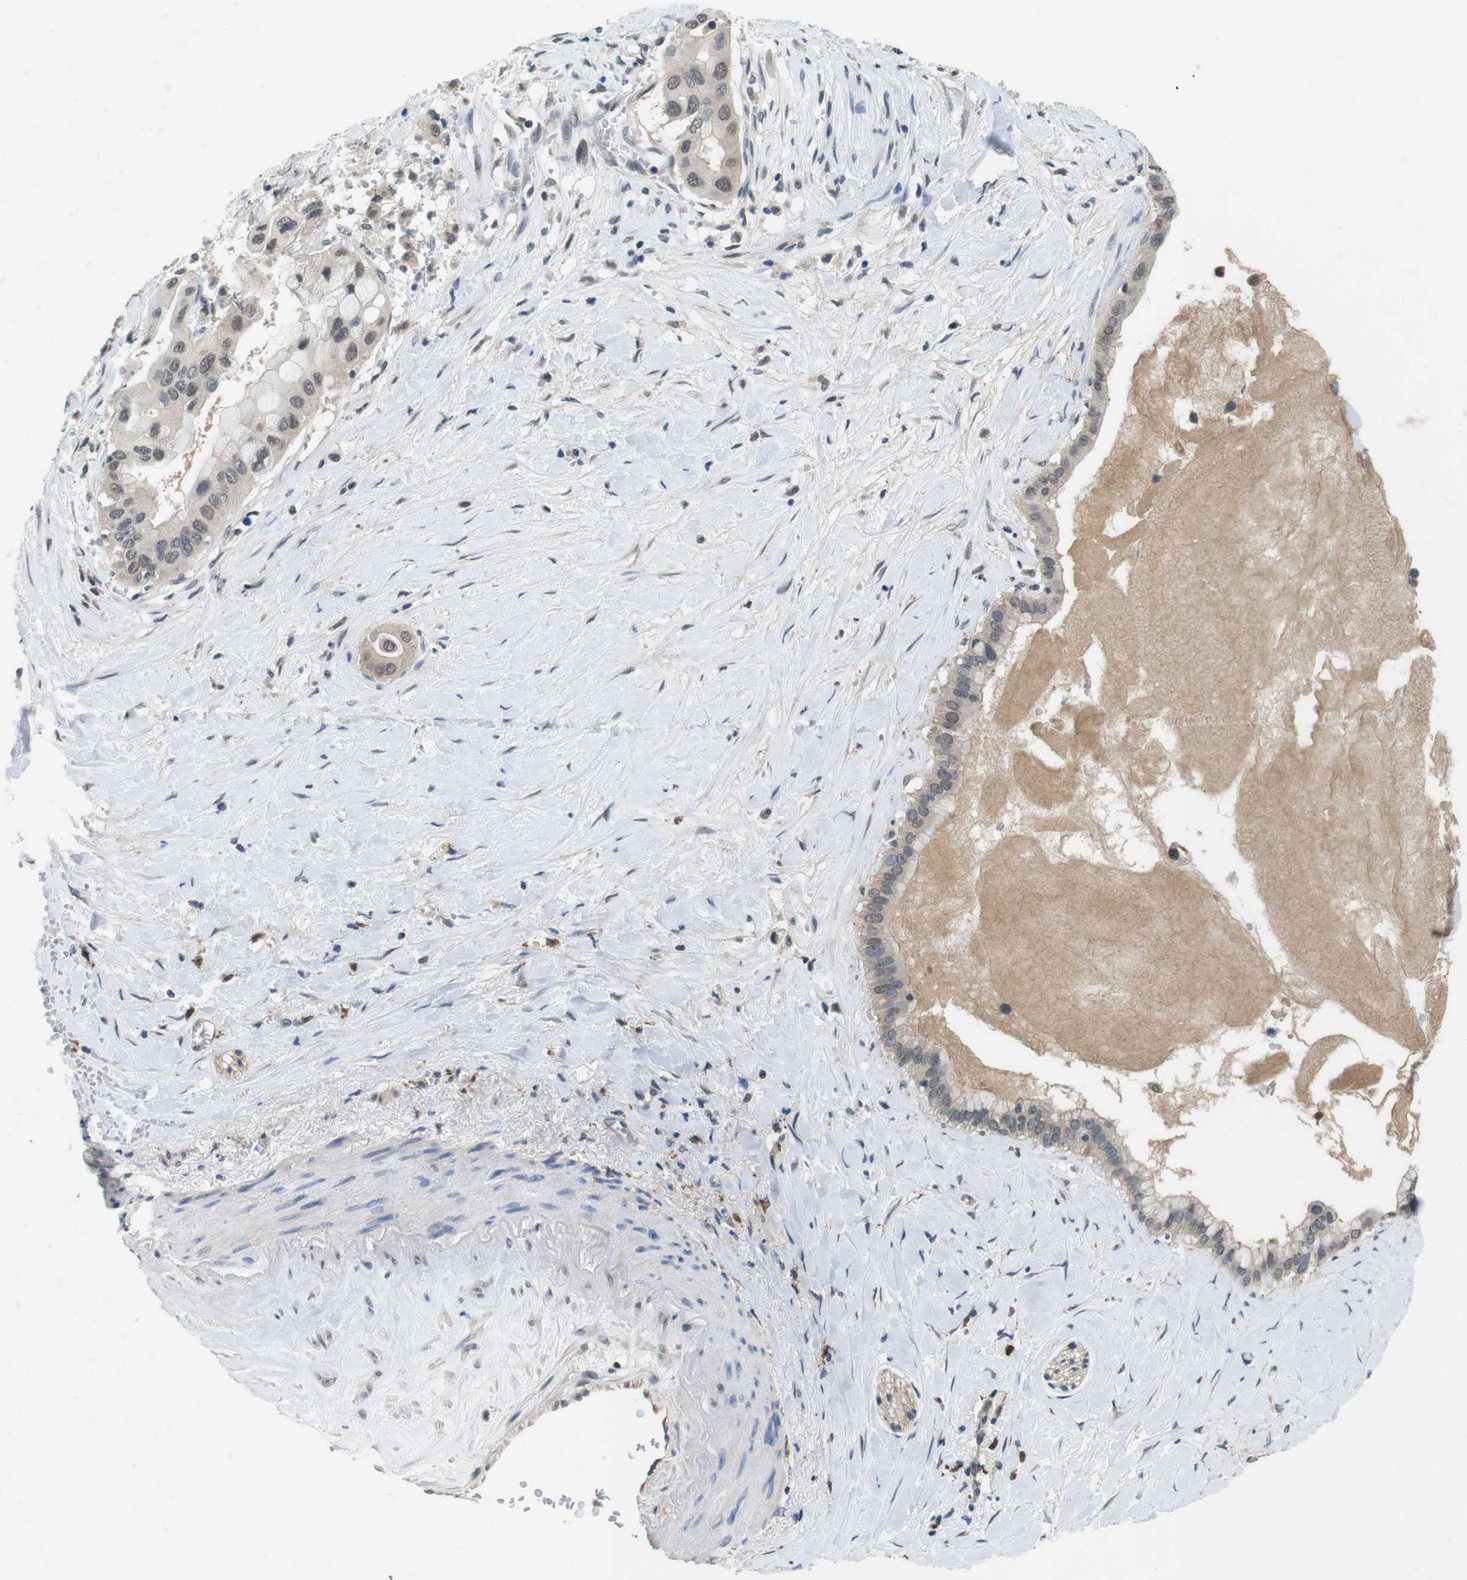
{"staining": {"intensity": "weak", "quantity": "<25%", "location": "nuclear"}, "tissue": "pancreatic cancer", "cell_type": "Tumor cells", "image_type": "cancer", "snomed": [{"axis": "morphology", "description": "Adenocarcinoma, NOS"}, {"axis": "topography", "description": "Pancreas"}], "caption": "High power microscopy photomicrograph of an immunohistochemistry image of pancreatic cancer, revealing no significant expression in tumor cells.", "gene": "CD163L1", "patient": {"sex": "male", "age": 55}}